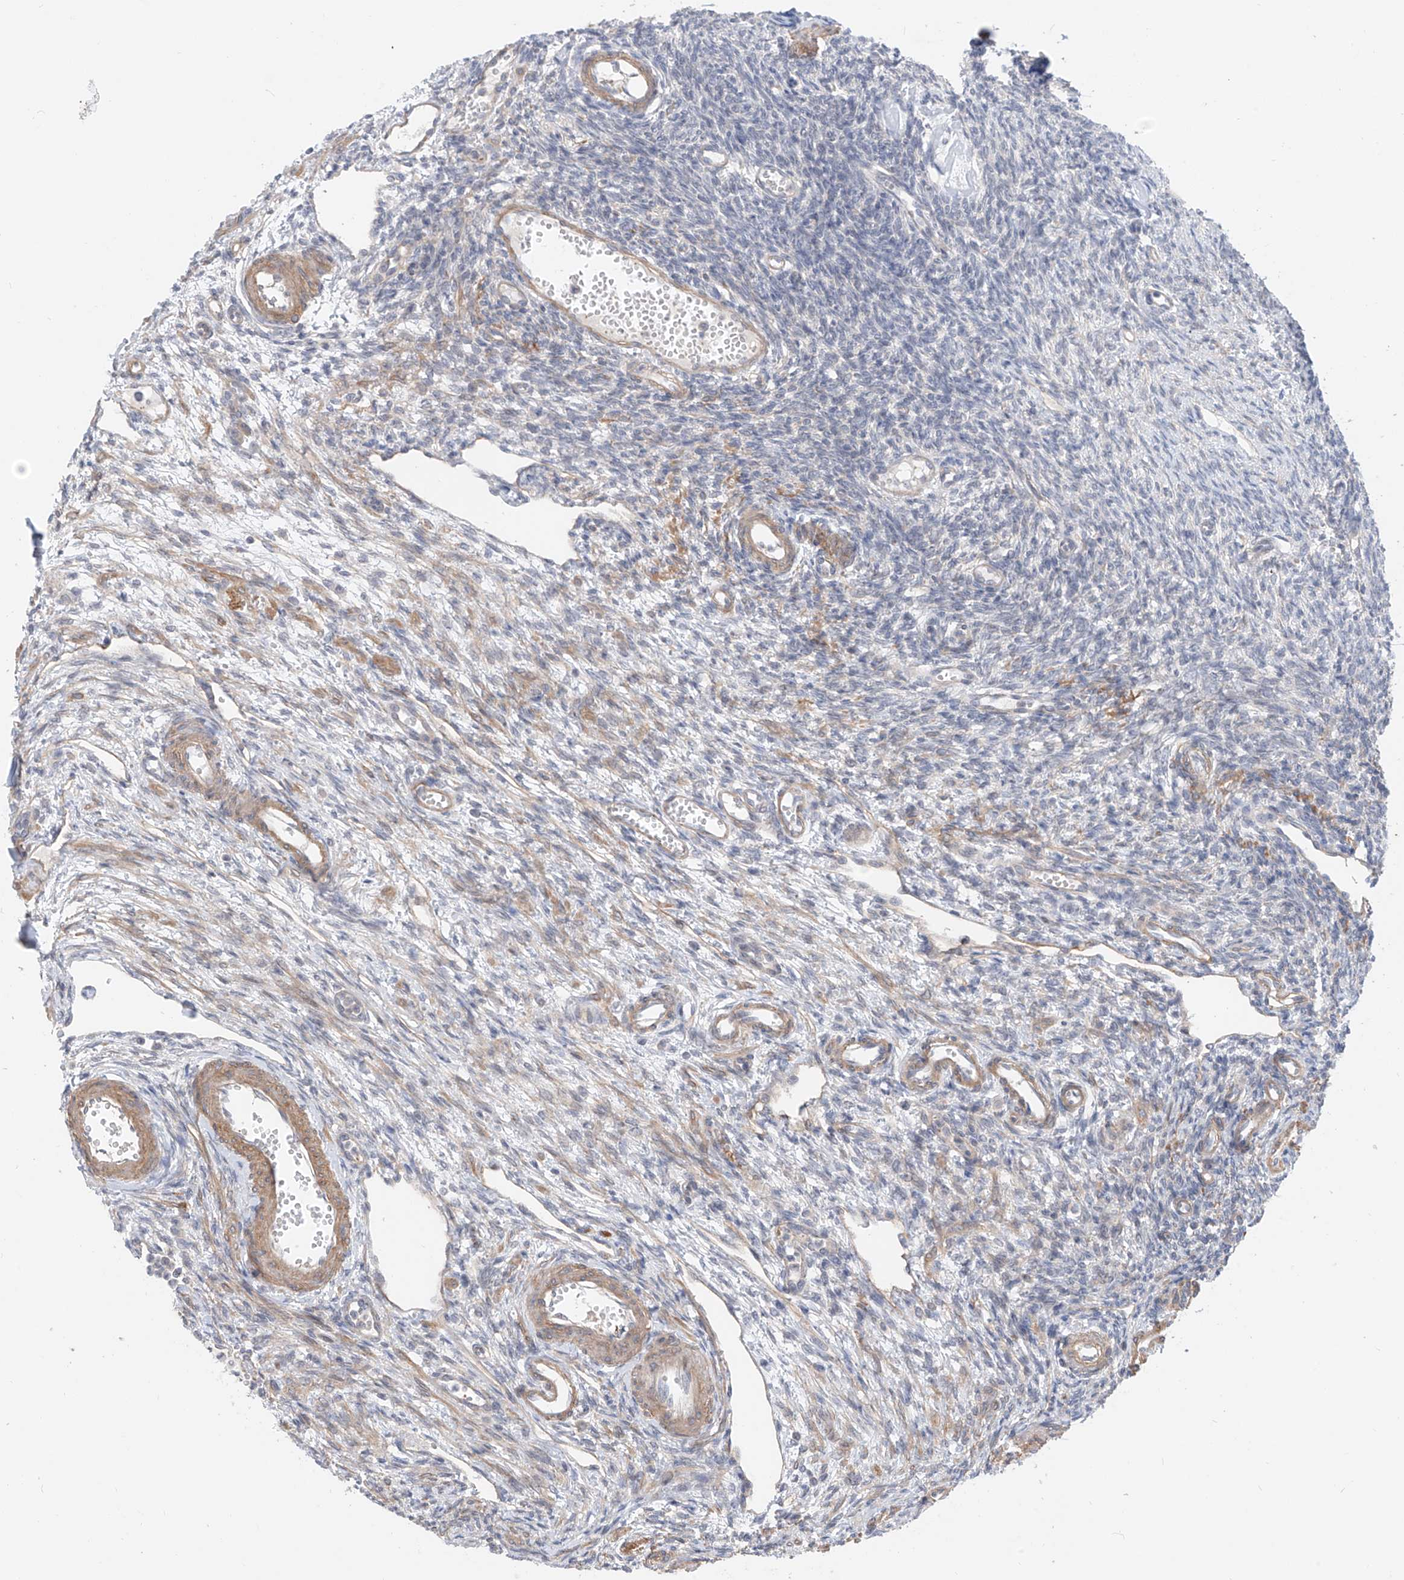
{"staining": {"intensity": "negative", "quantity": "none", "location": "none"}, "tissue": "ovary", "cell_type": "Ovarian stroma cells", "image_type": "normal", "snomed": [{"axis": "morphology", "description": "Normal tissue, NOS"}, {"axis": "morphology", "description": "Cyst, NOS"}, {"axis": "topography", "description": "Ovary"}], "caption": "High power microscopy histopathology image of an immunohistochemistry (IHC) image of benign ovary, revealing no significant positivity in ovarian stroma cells.", "gene": "ABLIM2", "patient": {"sex": "female", "age": 33}}